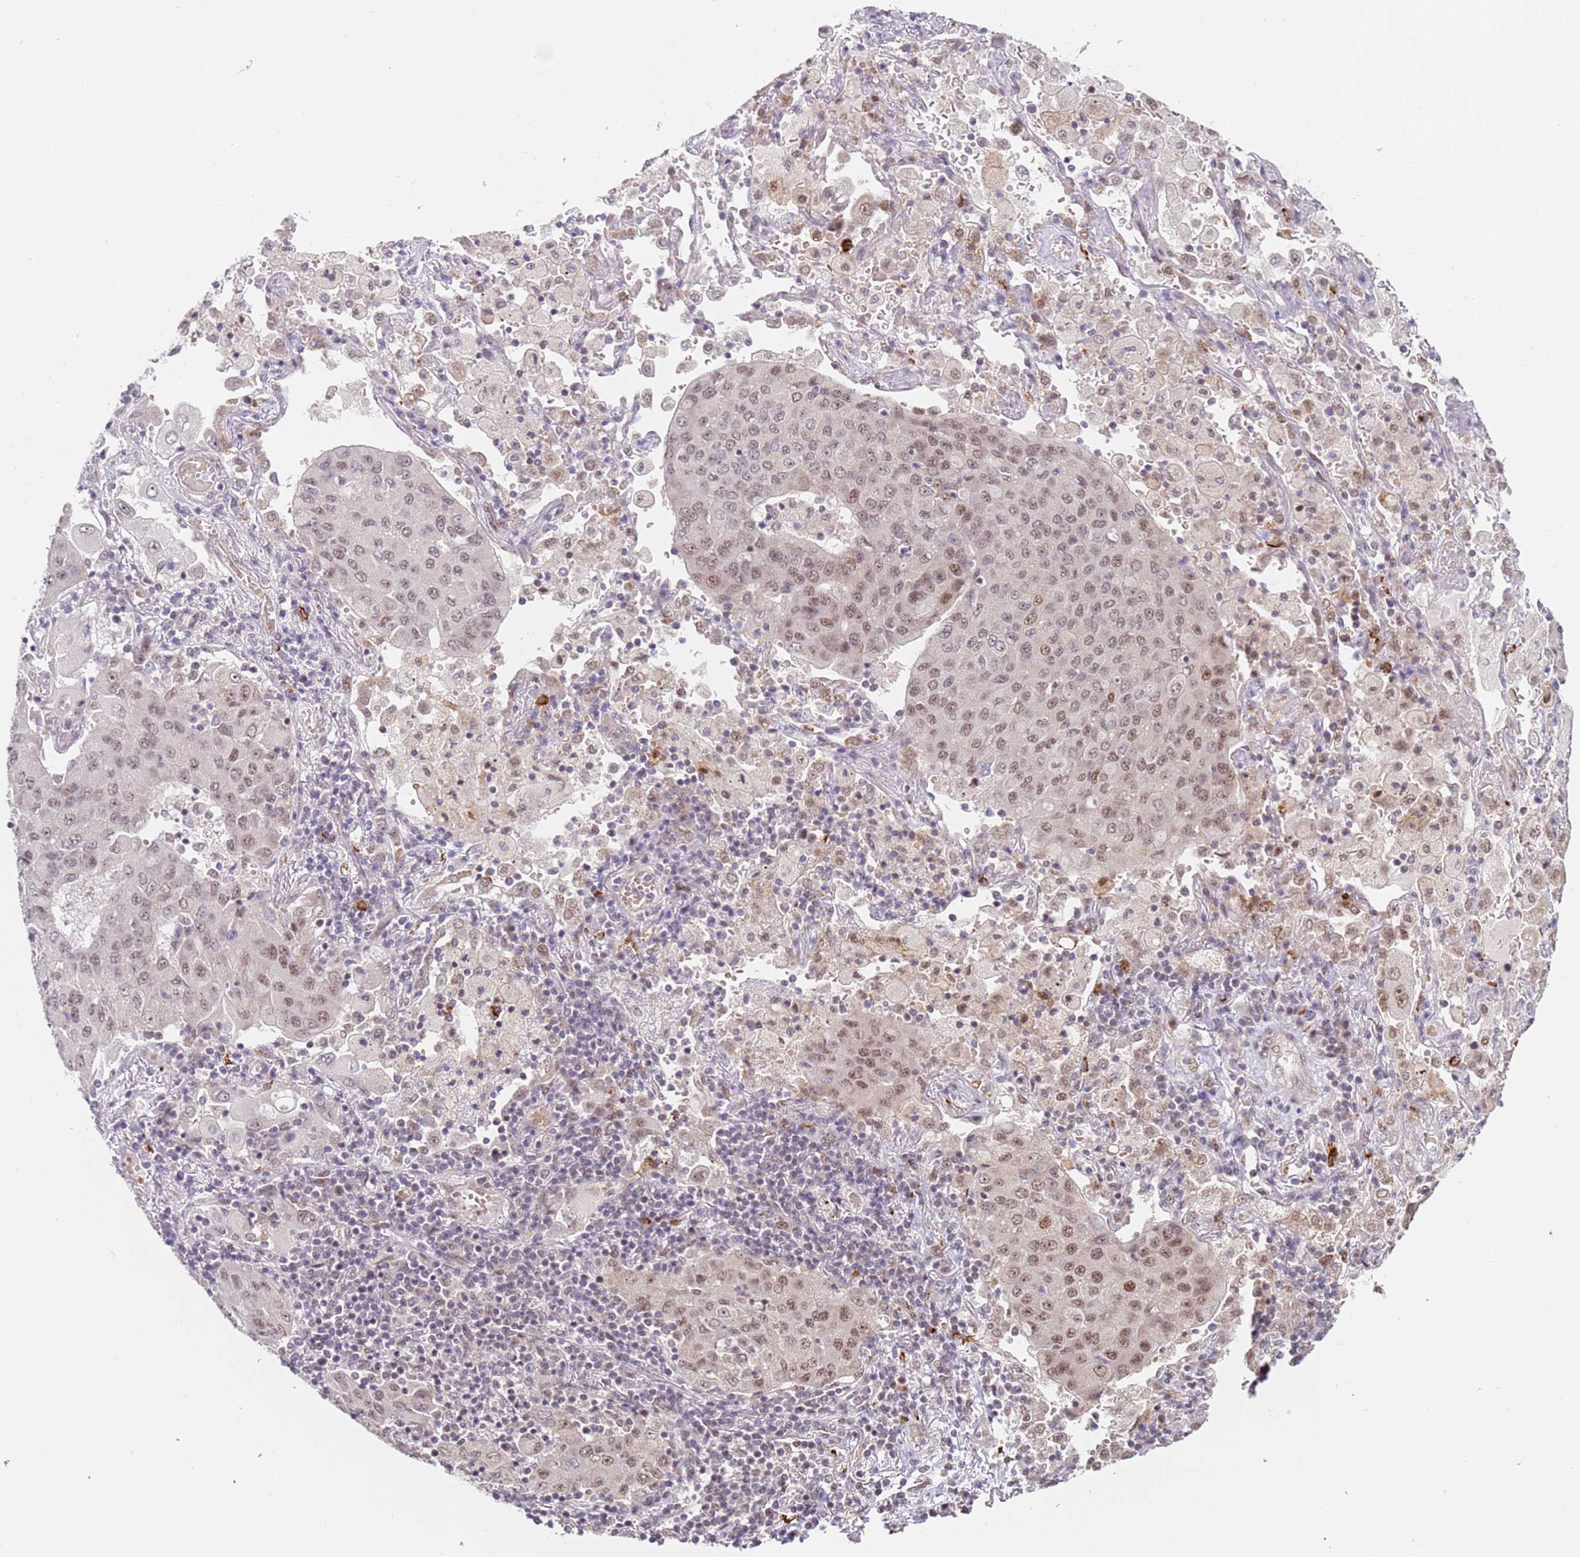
{"staining": {"intensity": "moderate", "quantity": "25%-75%", "location": "nuclear"}, "tissue": "lung cancer", "cell_type": "Tumor cells", "image_type": "cancer", "snomed": [{"axis": "morphology", "description": "Squamous cell carcinoma, NOS"}, {"axis": "topography", "description": "Lung"}], "caption": "Protein positivity by immunohistochemistry demonstrates moderate nuclear expression in approximately 25%-75% of tumor cells in lung squamous cell carcinoma. (DAB (3,3'-diaminobenzidine) IHC with brightfield microscopy, high magnification).", "gene": "LGALSL", "patient": {"sex": "male", "age": 74}}